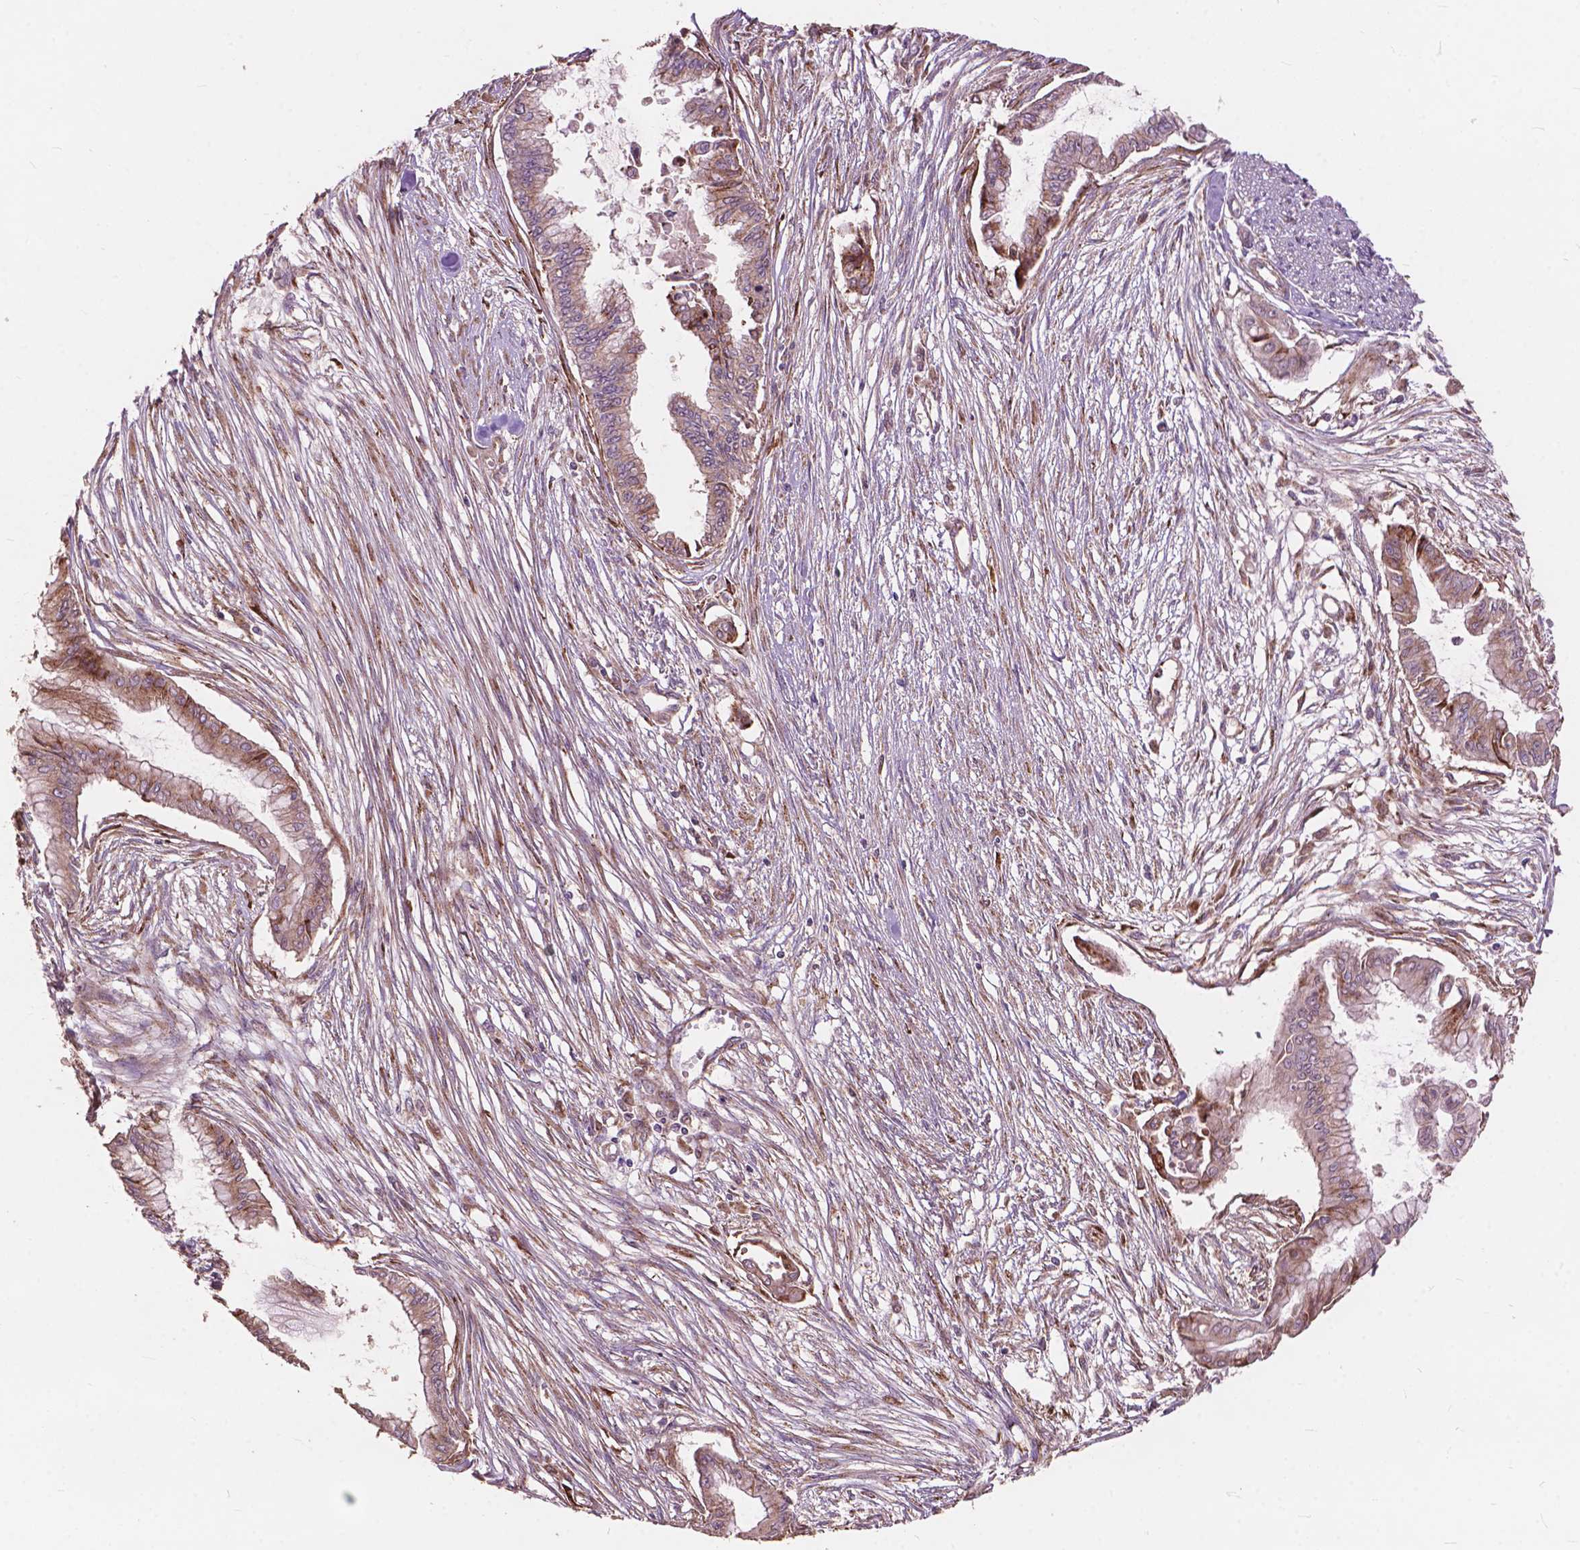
{"staining": {"intensity": "moderate", "quantity": "<25%", "location": "cytoplasmic/membranous"}, "tissue": "pancreatic cancer", "cell_type": "Tumor cells", "image_type": "cancer", "snomed": [{"axis": "morphology", "description": "Adenocarcinoma, NOS"}, {"axis": "topography", "description": "Pancreas"}], "caption": "Human pancreatic cancer stained for a protein (brown) demonstrates moderate cytoplasmic/membranous positive positivity in approximately <25% of tumor cells.", "gene": "FNIP1", "patient": {"sex": "female", "age": 68}}